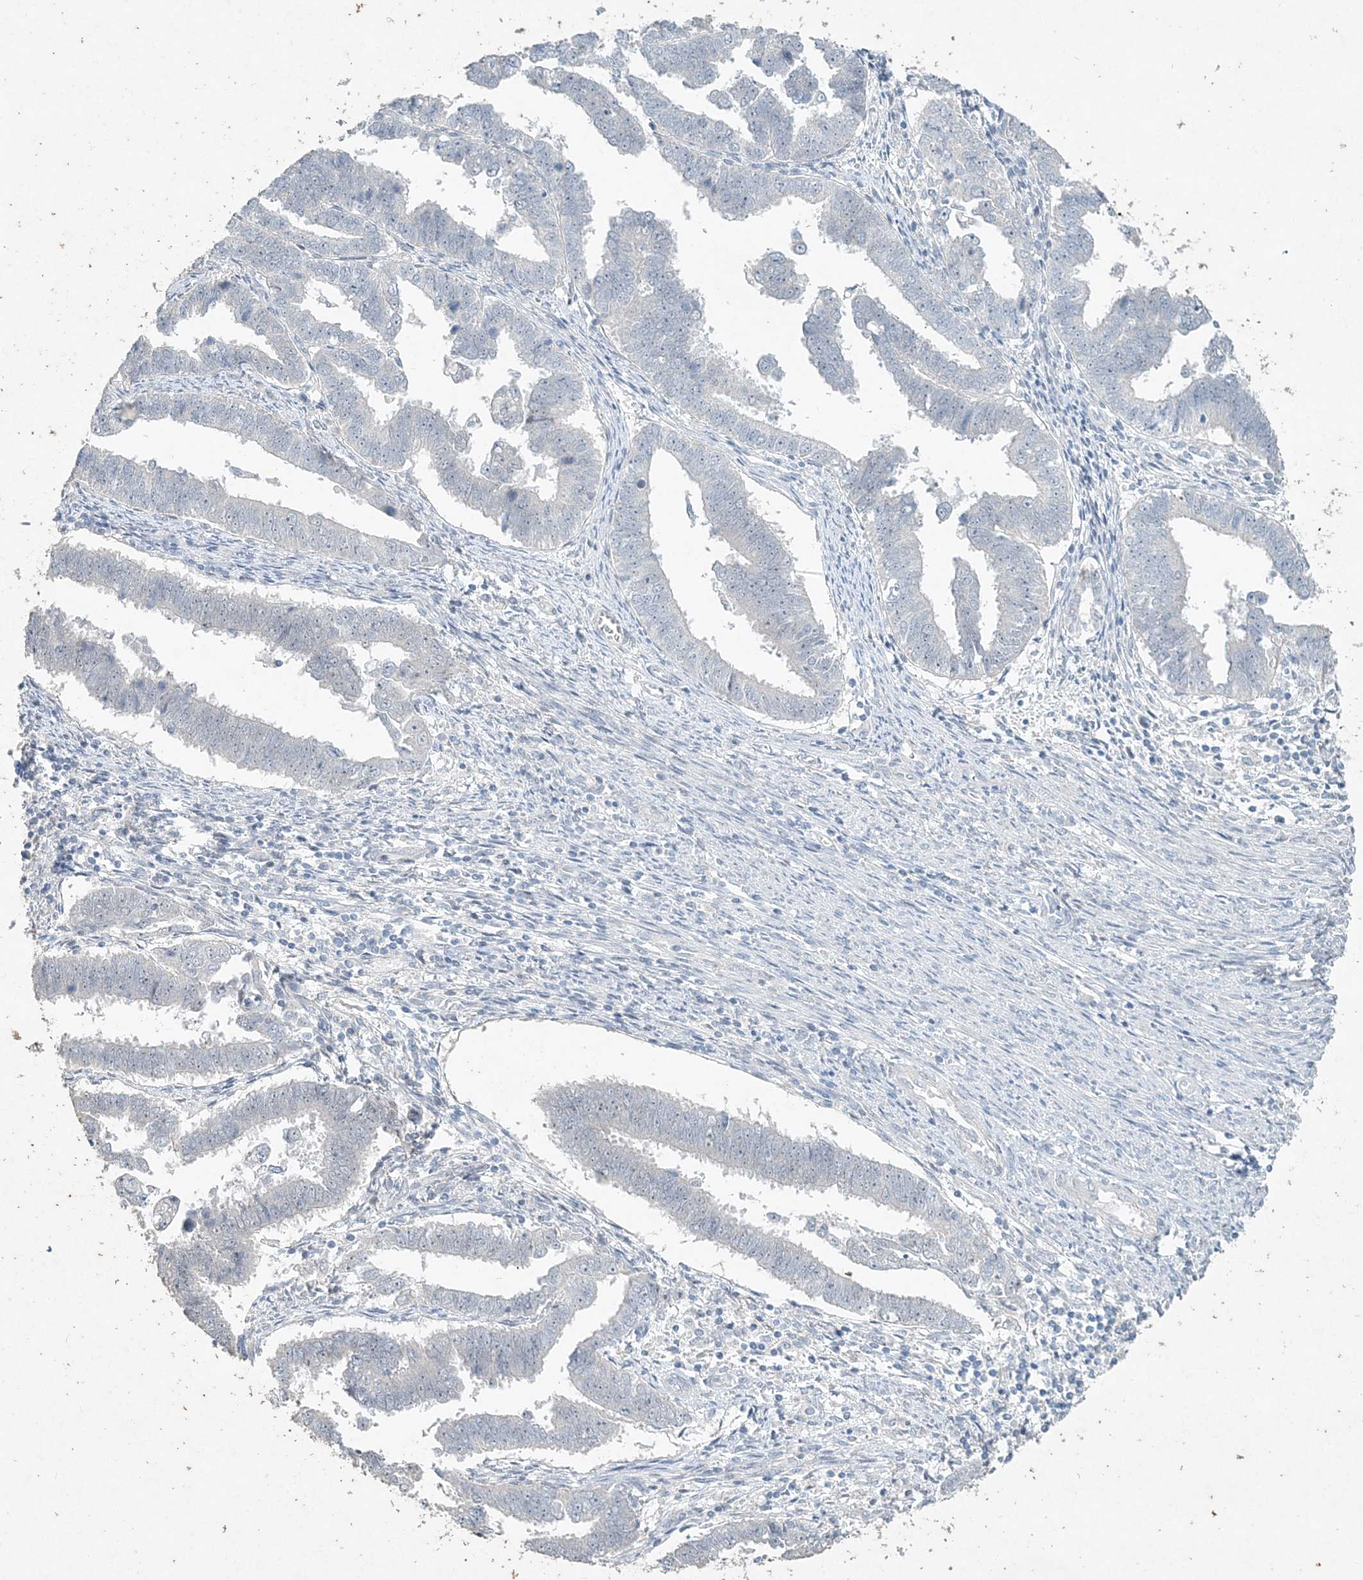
{"staining": {"intensity": "negative", "quantity": "none", "location": "none"}, "tissue": "endometrial cancer", "cell_type": "Tumor cells", "image_type": "cancer", "snomed": [{"axis": "morphology", "description": "Adenocarcinoma, NOS"}, {"axis": "topography", "description": "Endometrium"}], "caption": "The immunohistochemistry image has no significant expression in tumor cells of endometrial cancer (adenocarcinoma) tissue. Brightfield microscopy of IHC stained with DAB (brown) and hematoxylin (blue), captured at high magnification.", "gene": "DNAH5", "patient": {"sex": "female", "age": 75}}